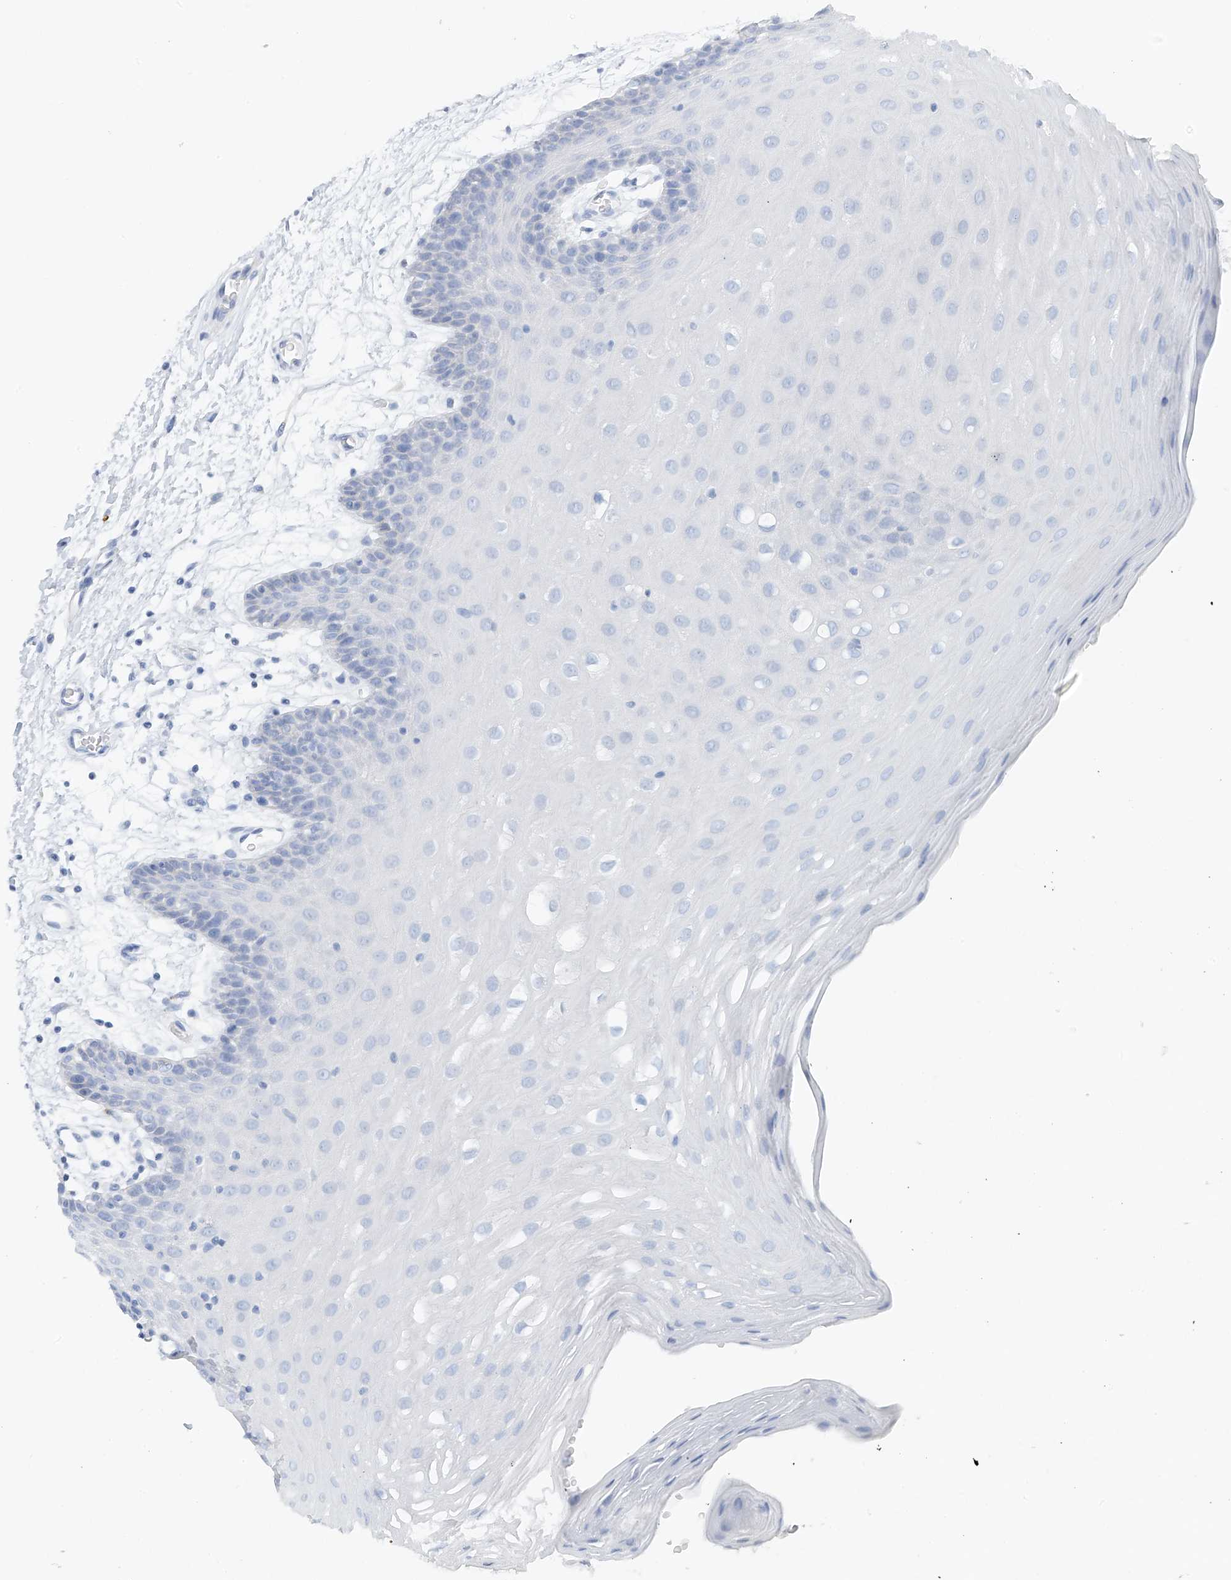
{"staining": {"intensity": "negative", "quantity": "none", "location": "none"}, "tissue": "oral mucosa", "cell_type": "Squamous epithelial cells", "image_type": "normal", "snomed": [{"axis": "morphology", "description": "Normal tissue, NOS"}, {"axis": "topography", "description": "Skeletal muscle"}, {"axis": "topography", "description": "Oral tissue"}, {"axis": "topography", "description": "Salivary gland"}, {"axis": "topography", "description": "Peripheral nerve tissue"}], "caption": "Immunohistochemical staining of benign human oral mucosa shows no significant staining in squamous epithelial cells. The staining was performed using DAB to visualize the protein expression in brown, while the nuclei were stained in blue with hematoxylin (Magnification: 20x).", "gene": "POMGNT2", "patient": {"sex": "male", "age": 54}}